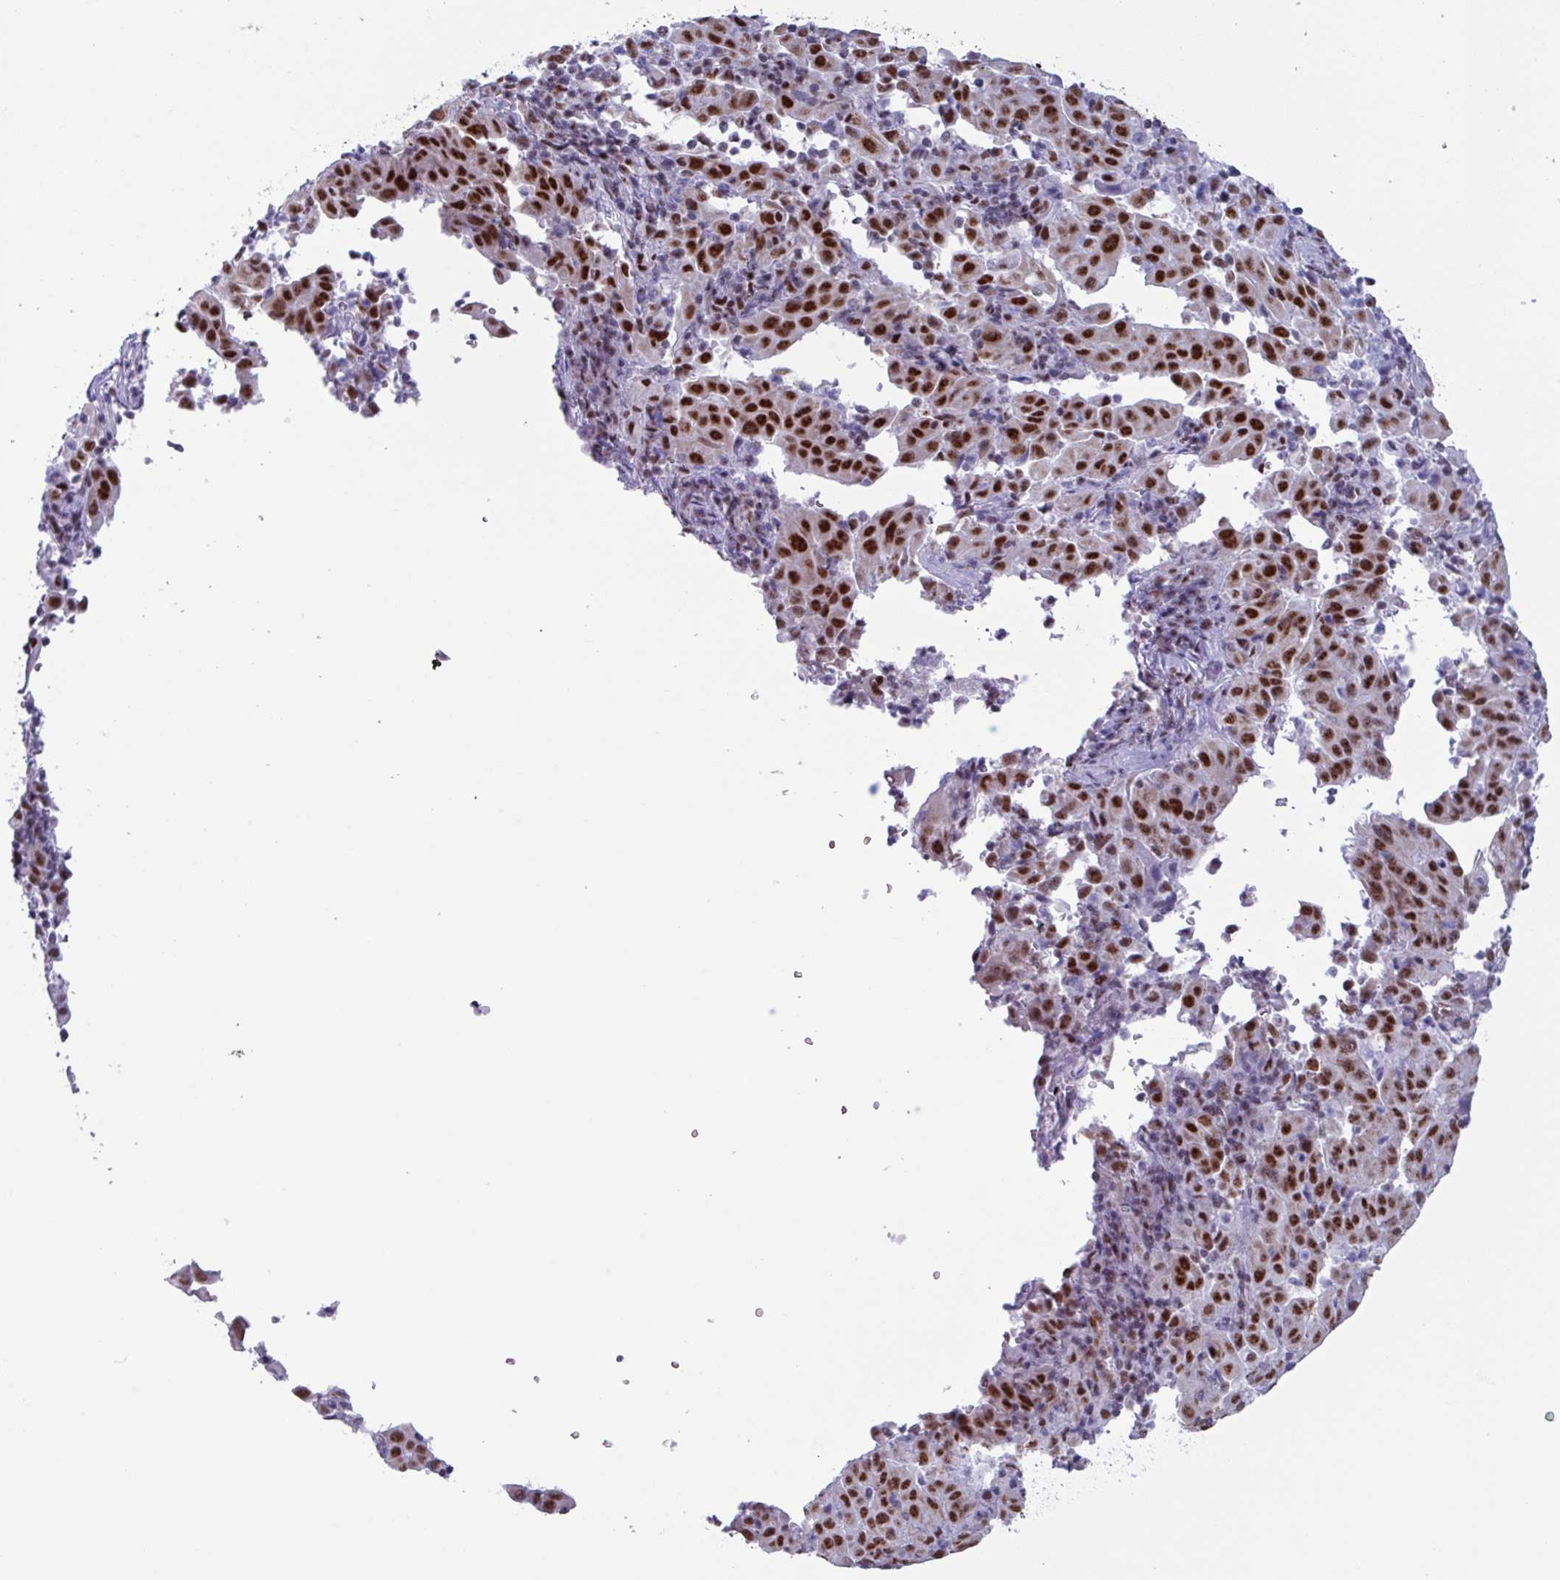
{"staining": {"intensity": "strong", "quantity": ">75%", "location": "nuclear"}, "tissue": "pancreatic cancer", "cell_type": "Tumor cells", "image_type": "cancer", "snomed": [{"axis": "morphology", "description": "Adenocarcinoma, NOS"}, {"axis": "topography", "description": "Pancreas"}], "caption": "Protein staining of pancreatic cancer (adenocarcinoma) tissue demonstrates strong nuclear staining in approximately >75% of tumor cells.", "gene": "PUF60", "patient": {"sex": "male", "age": 63}}